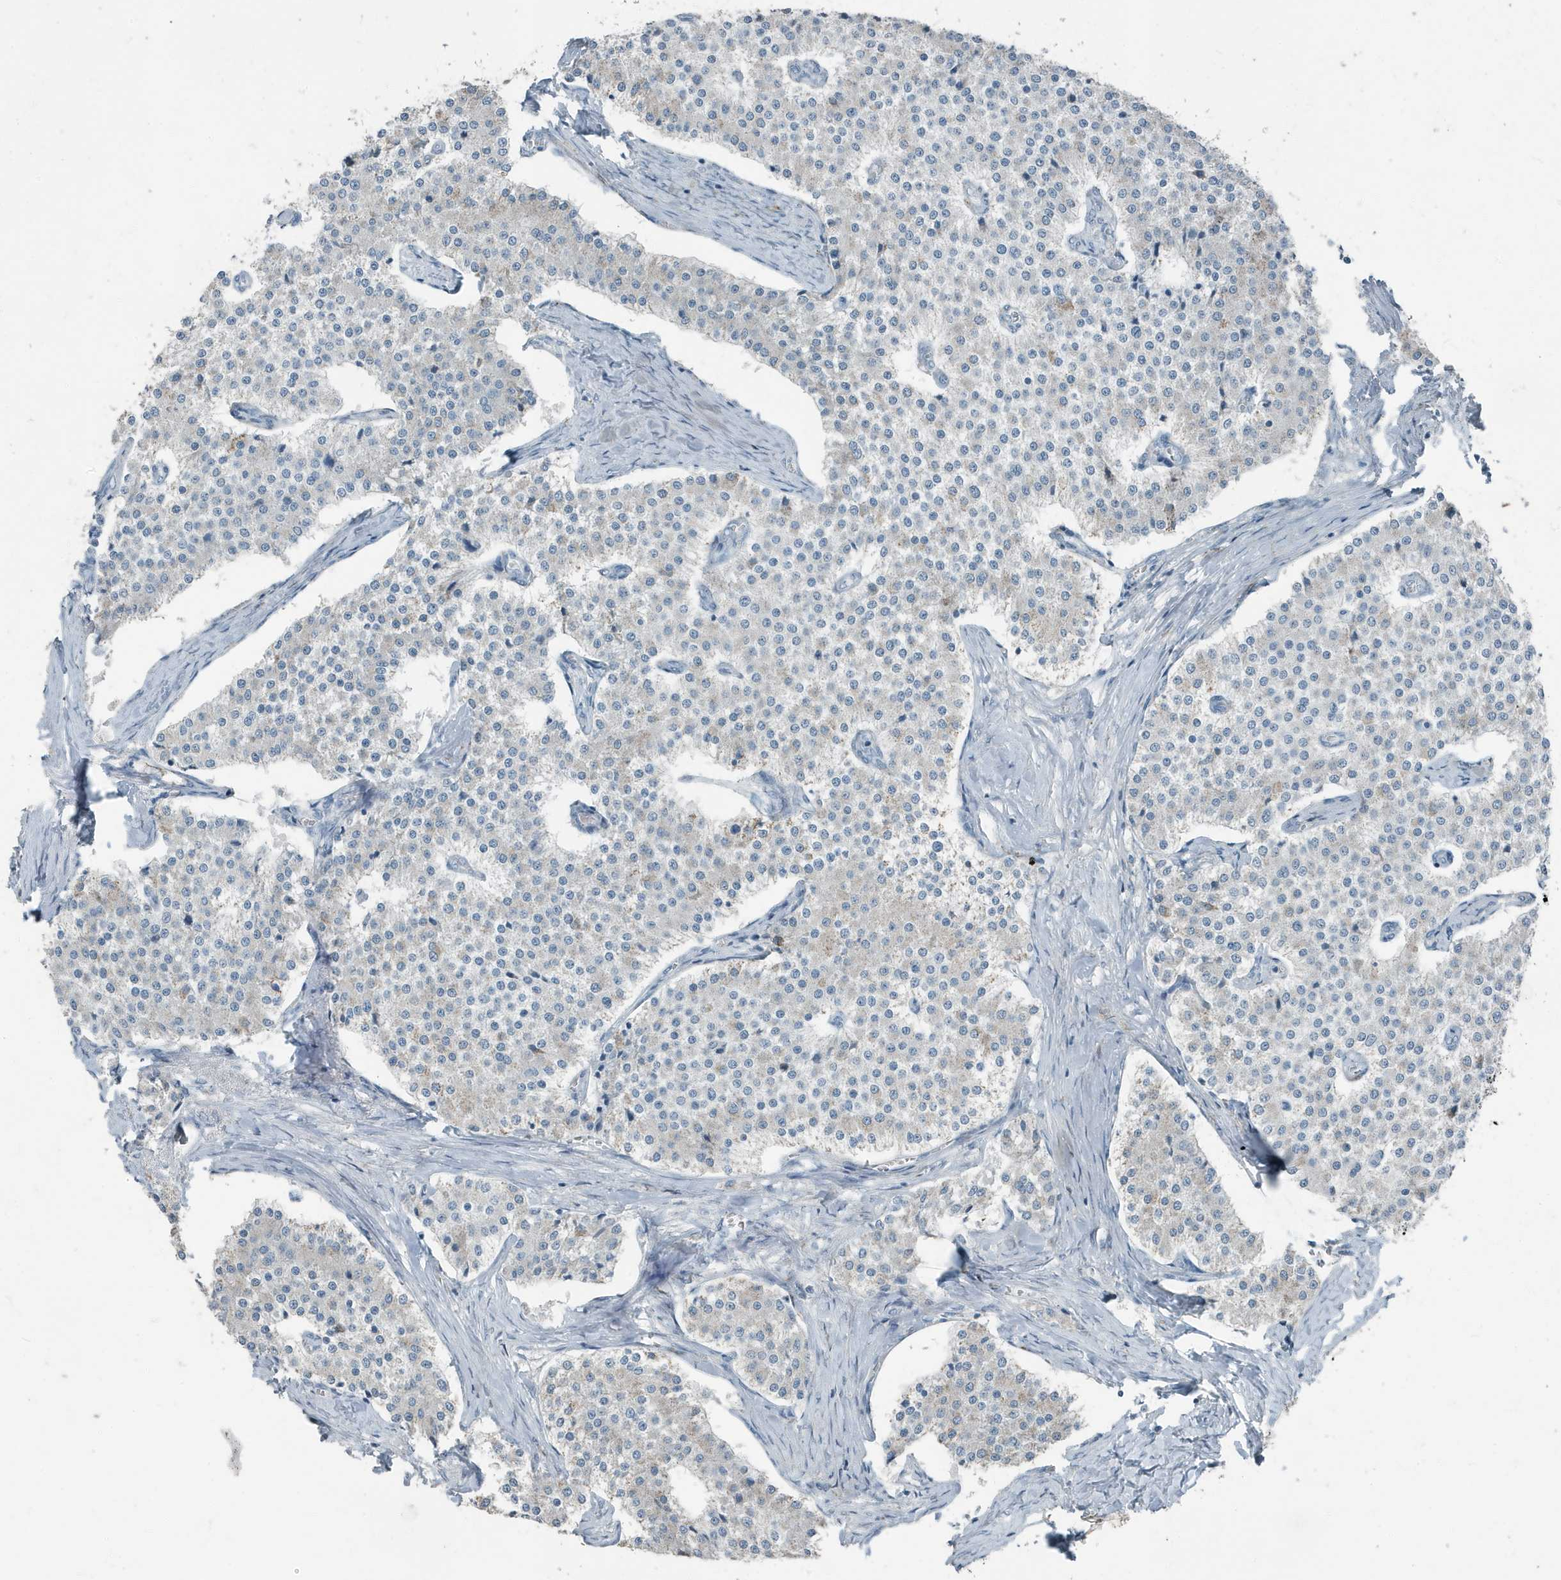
{"staining": {"intensity": "weak", "quantity": "<25%", "location": "cytoplasmic/membranous"}, "tissue": "carcinoid", "cell_type": "Tumor cells", "image_type": "cancer", "snomed": [{"axis": "morphology", "description": "Carcinoid, malignant, NOS"}, {"axis": "topography", "description": "Colon"}], "caption": "Immunohistochemistry of human carcinoid exhibits no expression in tumor cells. The staining is performed using DAB (3,3'-diaminobenzidine) brown chromogen with nuclei counter-stained in using hematoxylin.", "gene": "FAM162A", "patient": {"sex": "female", "age": 52}}